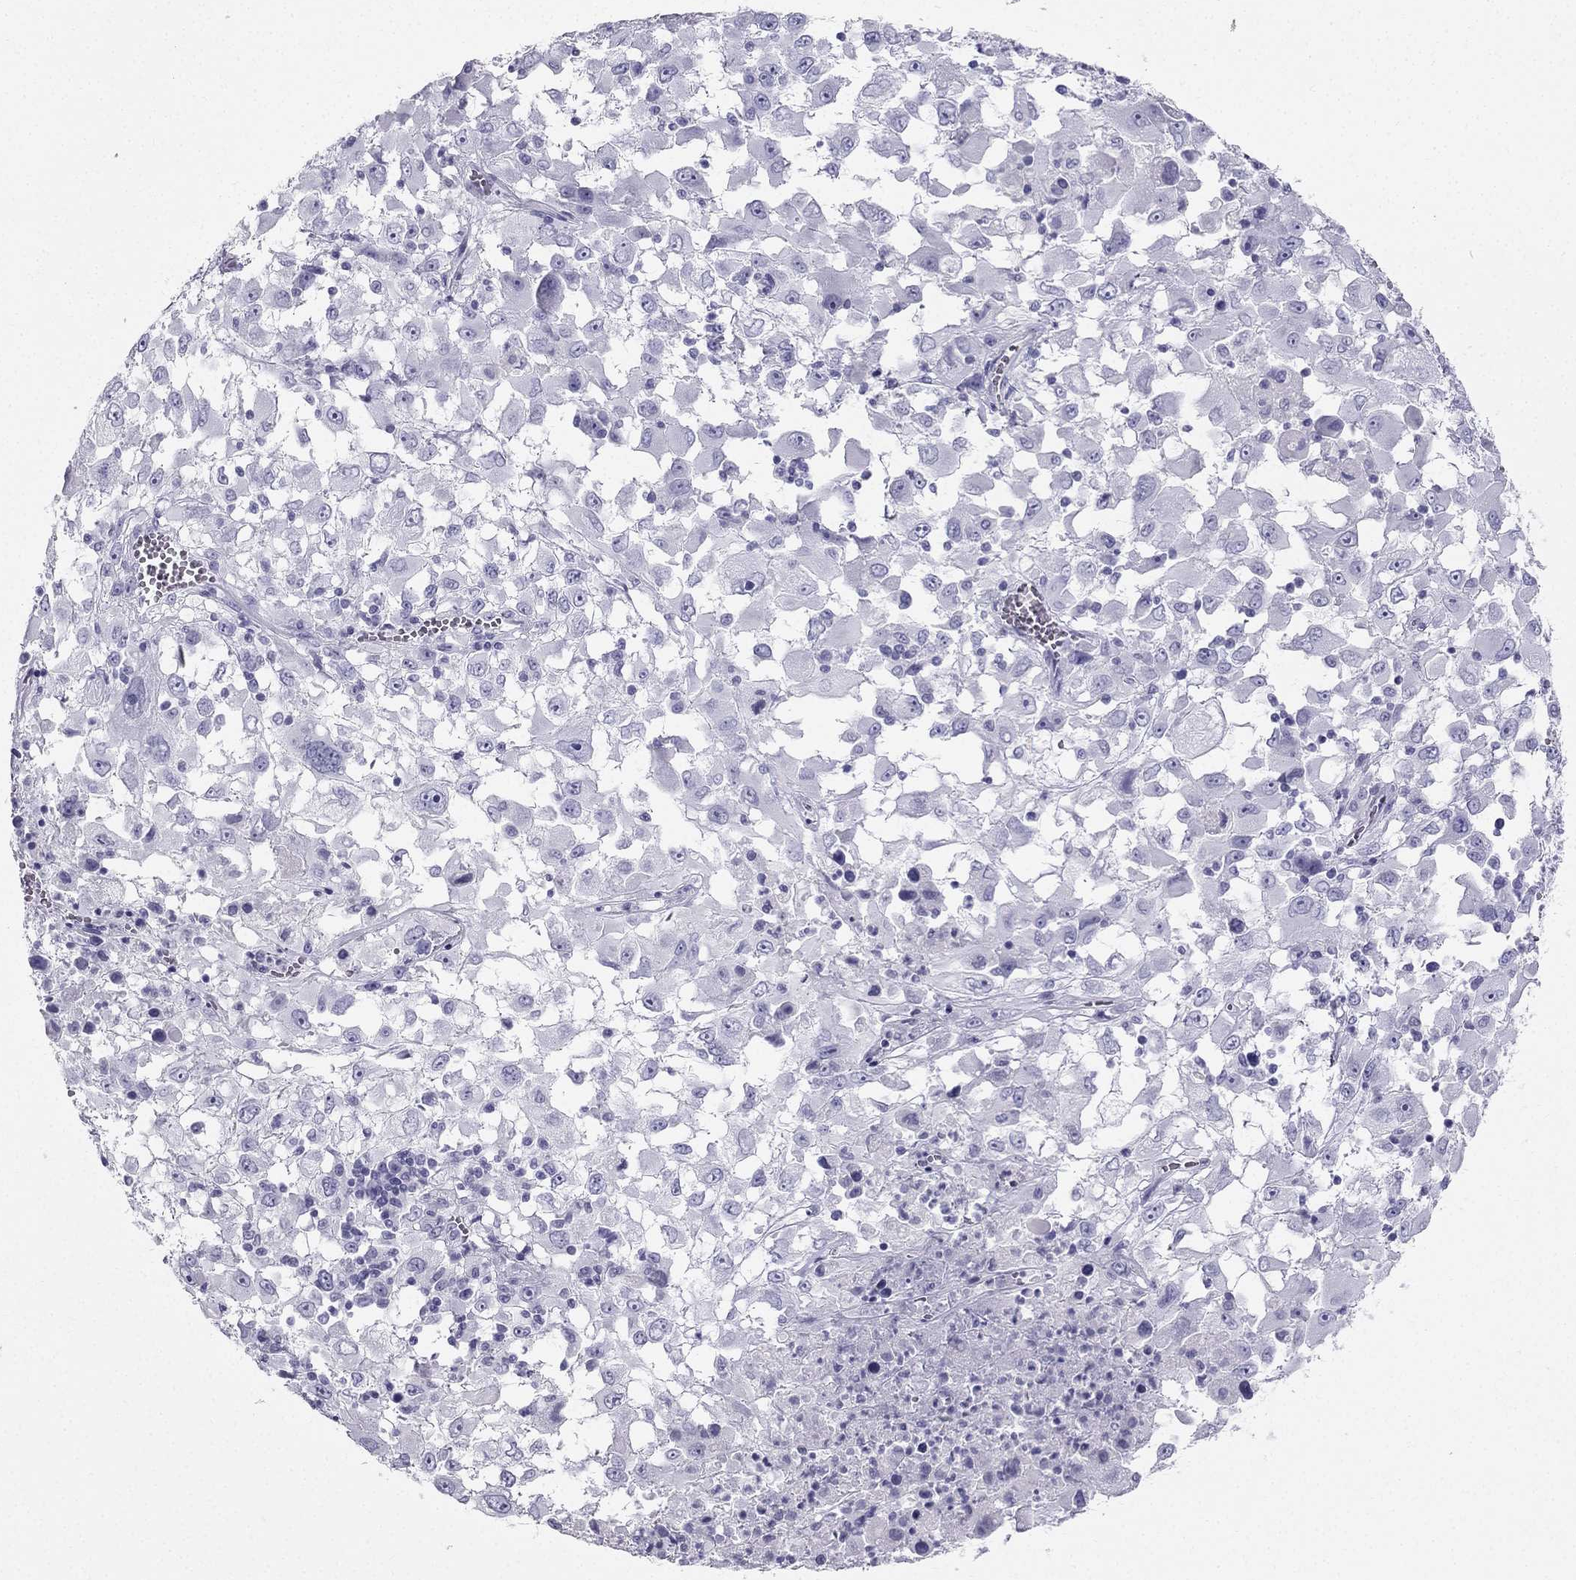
{"staining": {"intensity": "negative", "quantity": "none", "location": "none"}, "tissue": "melanoma", "cell_type": "Tumor cells", "image_type": "cancer", "snomed": [{"axis": "morphology", "description": "Malignant melanoma, Metastatic site"}, {"axis": "topography", "description": "Soft tissue"}], "caption": "Melanoma stained for a protein using immunohistochemistry (IHC) displays no staining tumor cells.", "gene": "TFF3", "patient": {"sex": "male", "age": 50}}